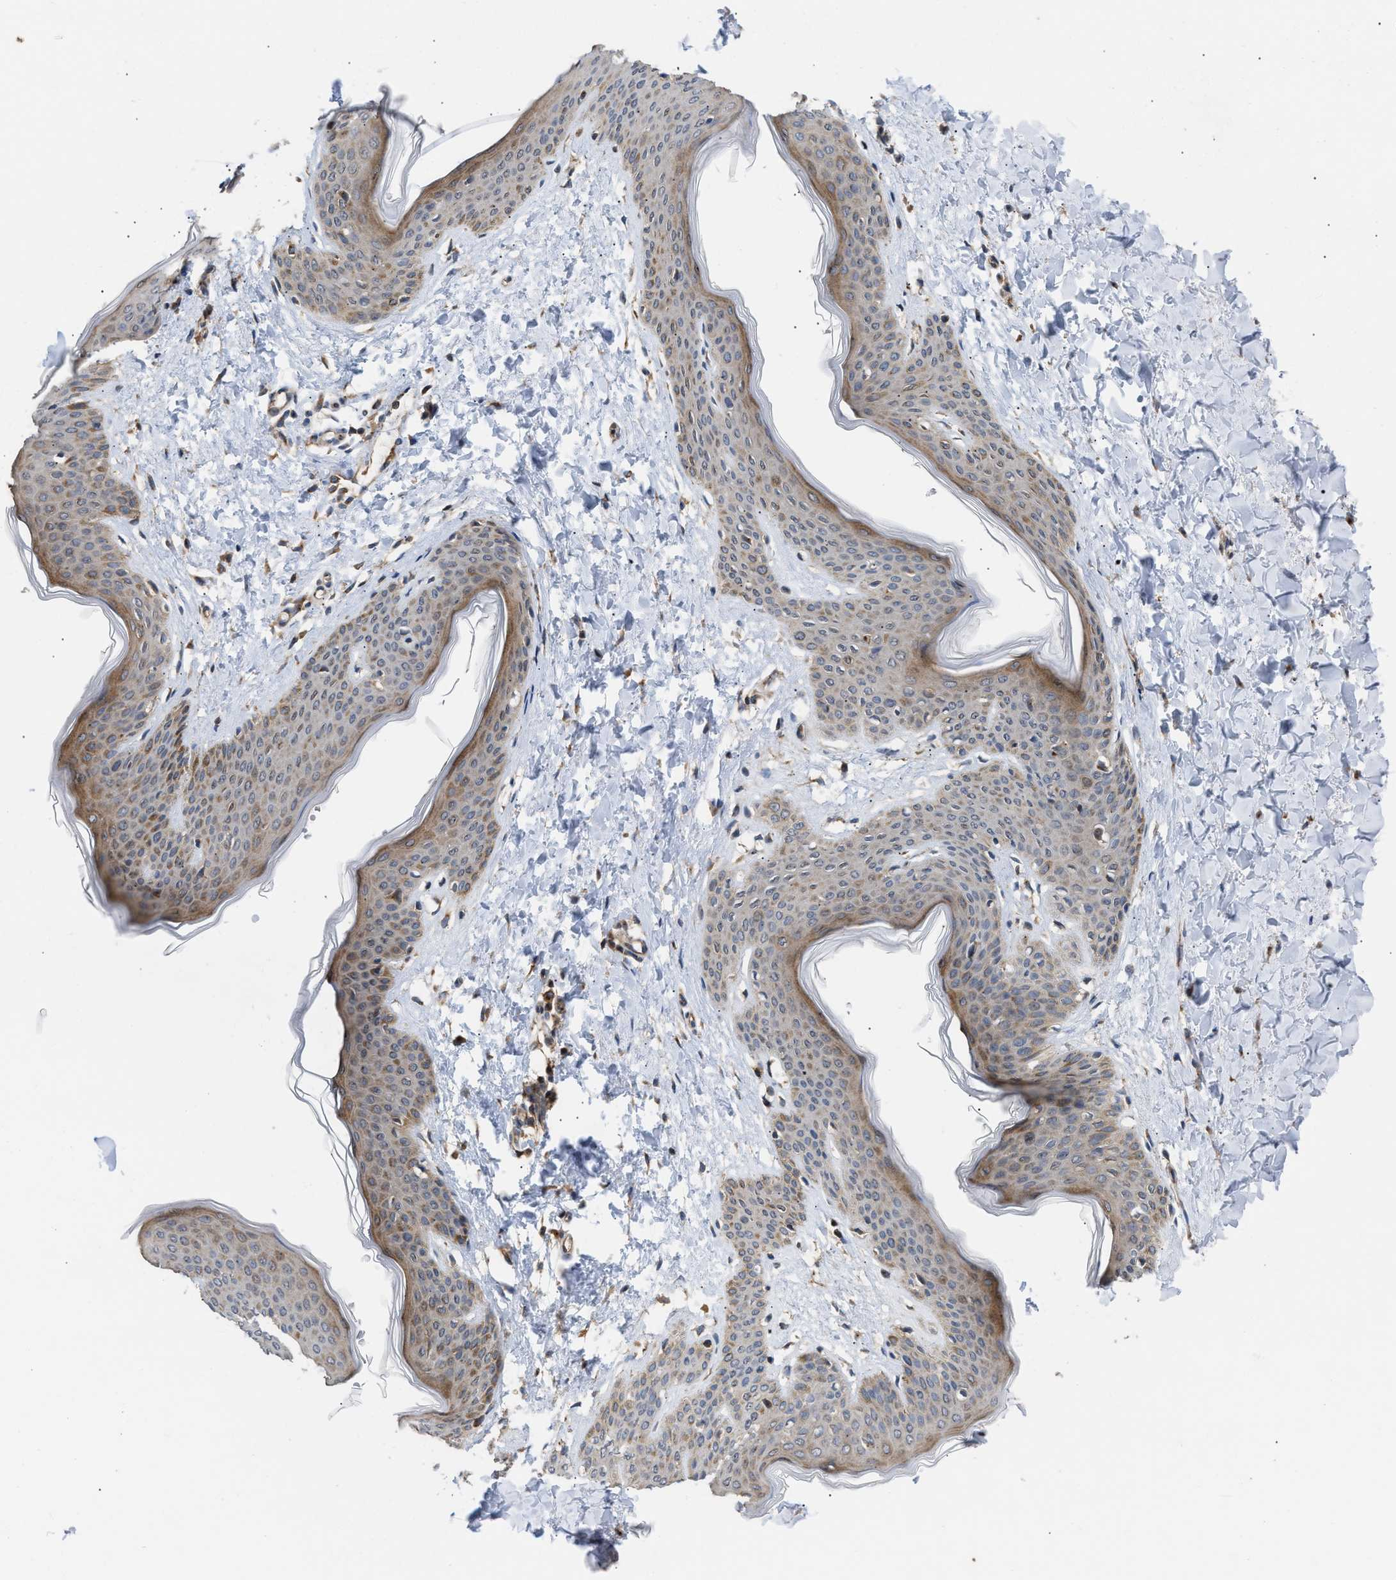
{"staining": {"intensity": "moderate", "quantity": ">75%", "location": "cytoplasmic/membranous"}, "tissue": "skin", "cell_type": "Fibroblasts", "image_type": "normal", "snomed": [{"axis": "morphology", "description": "Normal tissue, NOS"}, {"axis": "topography", "description": "Skin"}], "caption": "An immunohistochemistry (IHC) image of normal tissue is shown. Protein staining in brown shows moderate cytoplasmic/membranous positivity in skin within fibroblasts.", "gene": "LAPTM4B", "patient": {"sex": "female", "age": 17}}